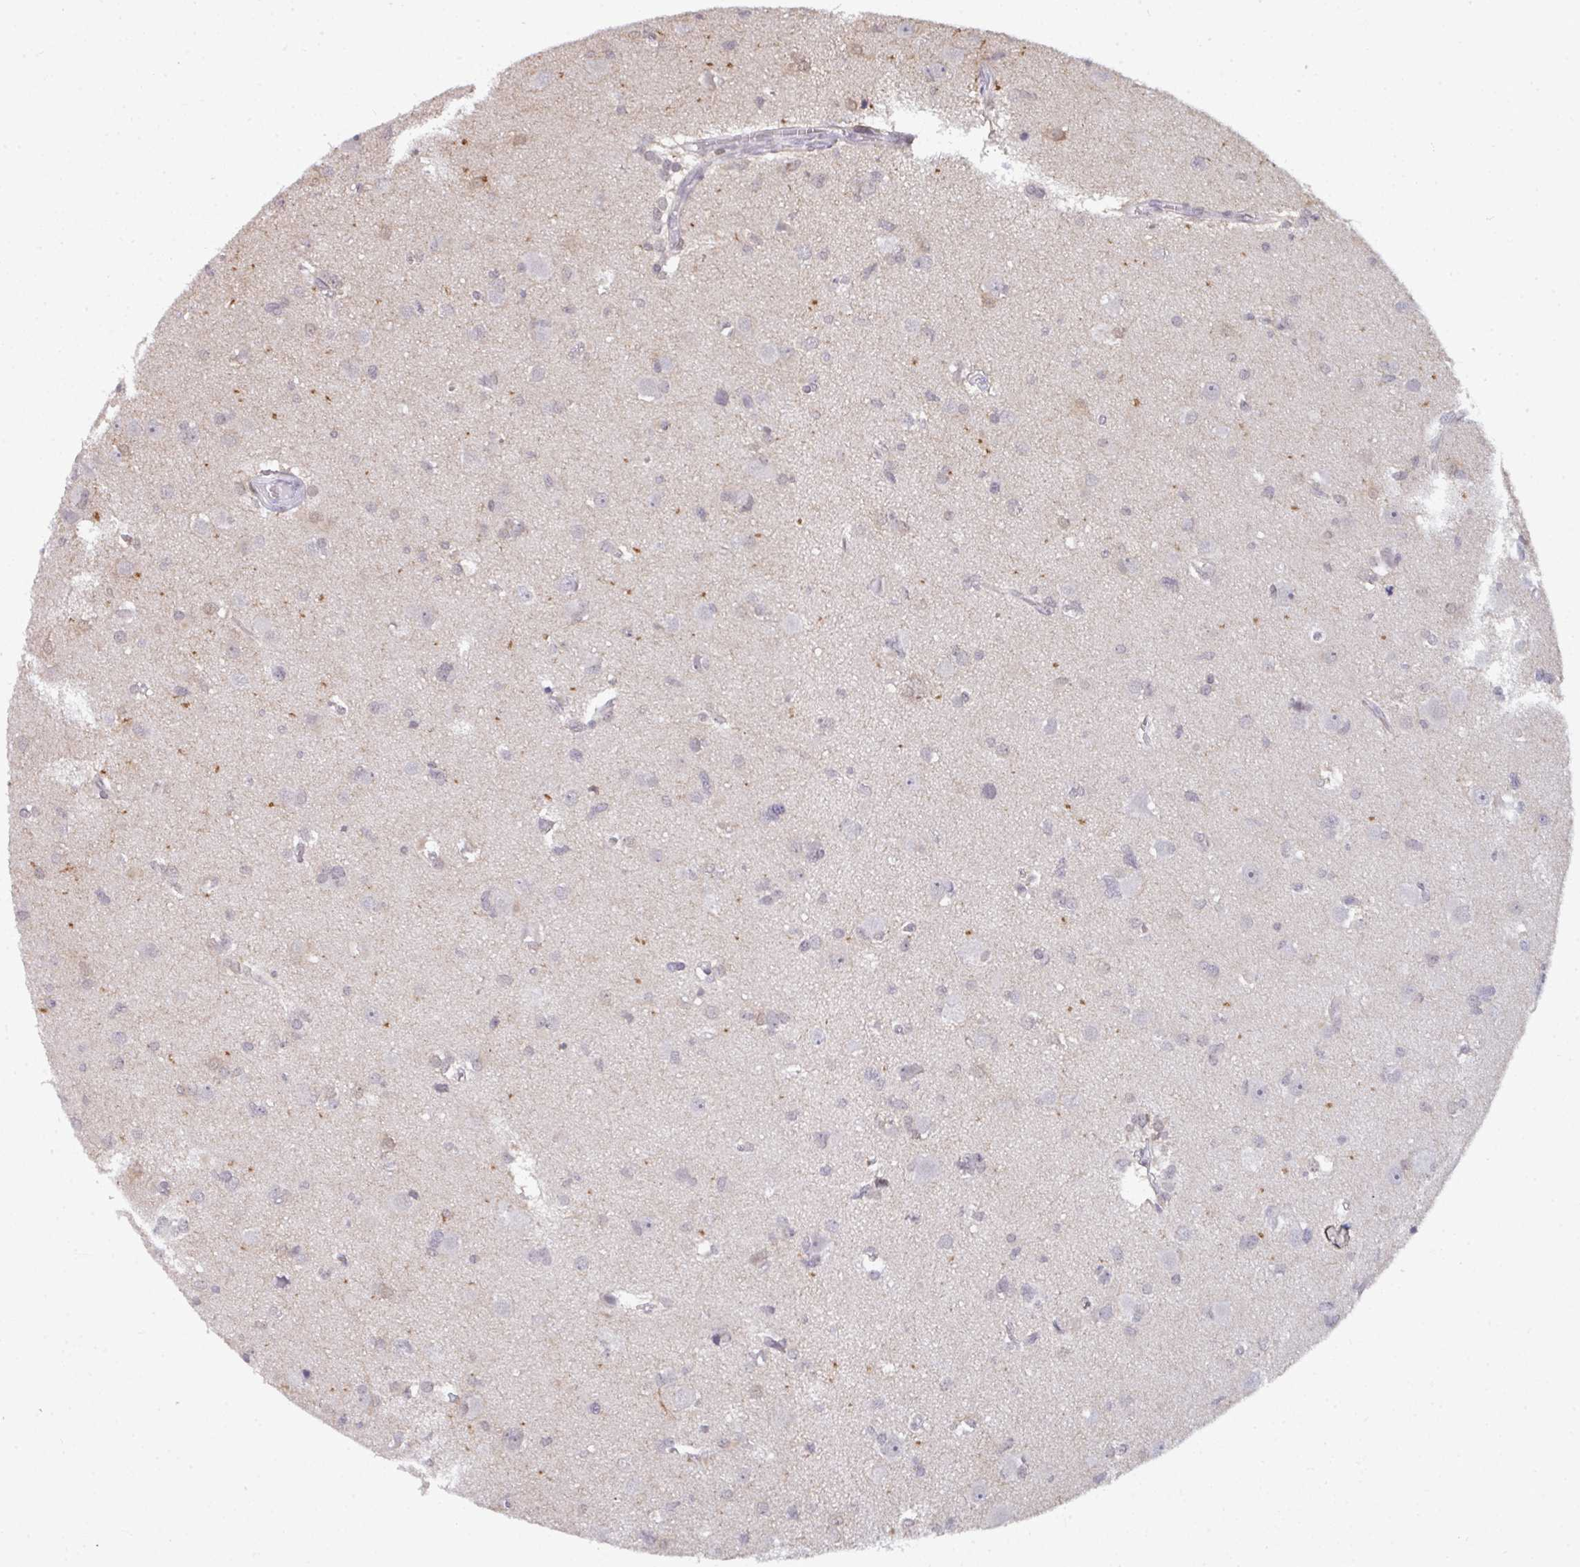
{"staining": {"intensity": "weak", "quantity": "<25%", "location": "nuclear"}, "tissue": "glioma", "cell_type": "Tumor cells", "image_type": "cancer", "snomed": [{"axis": "morphology", "description": "Glioma, malignant, High grade"}, {"axis": "topography", "description": "Brain"}], "caption": "This histopathology image is of glioma stained with immunohistochemistry (IHC) to label a protein in brown with the nuclei are counter-stained blue. There is no staining in tumor cells.", "gene": "ATF1", "patient": {"sex": "male", "age": 23}}